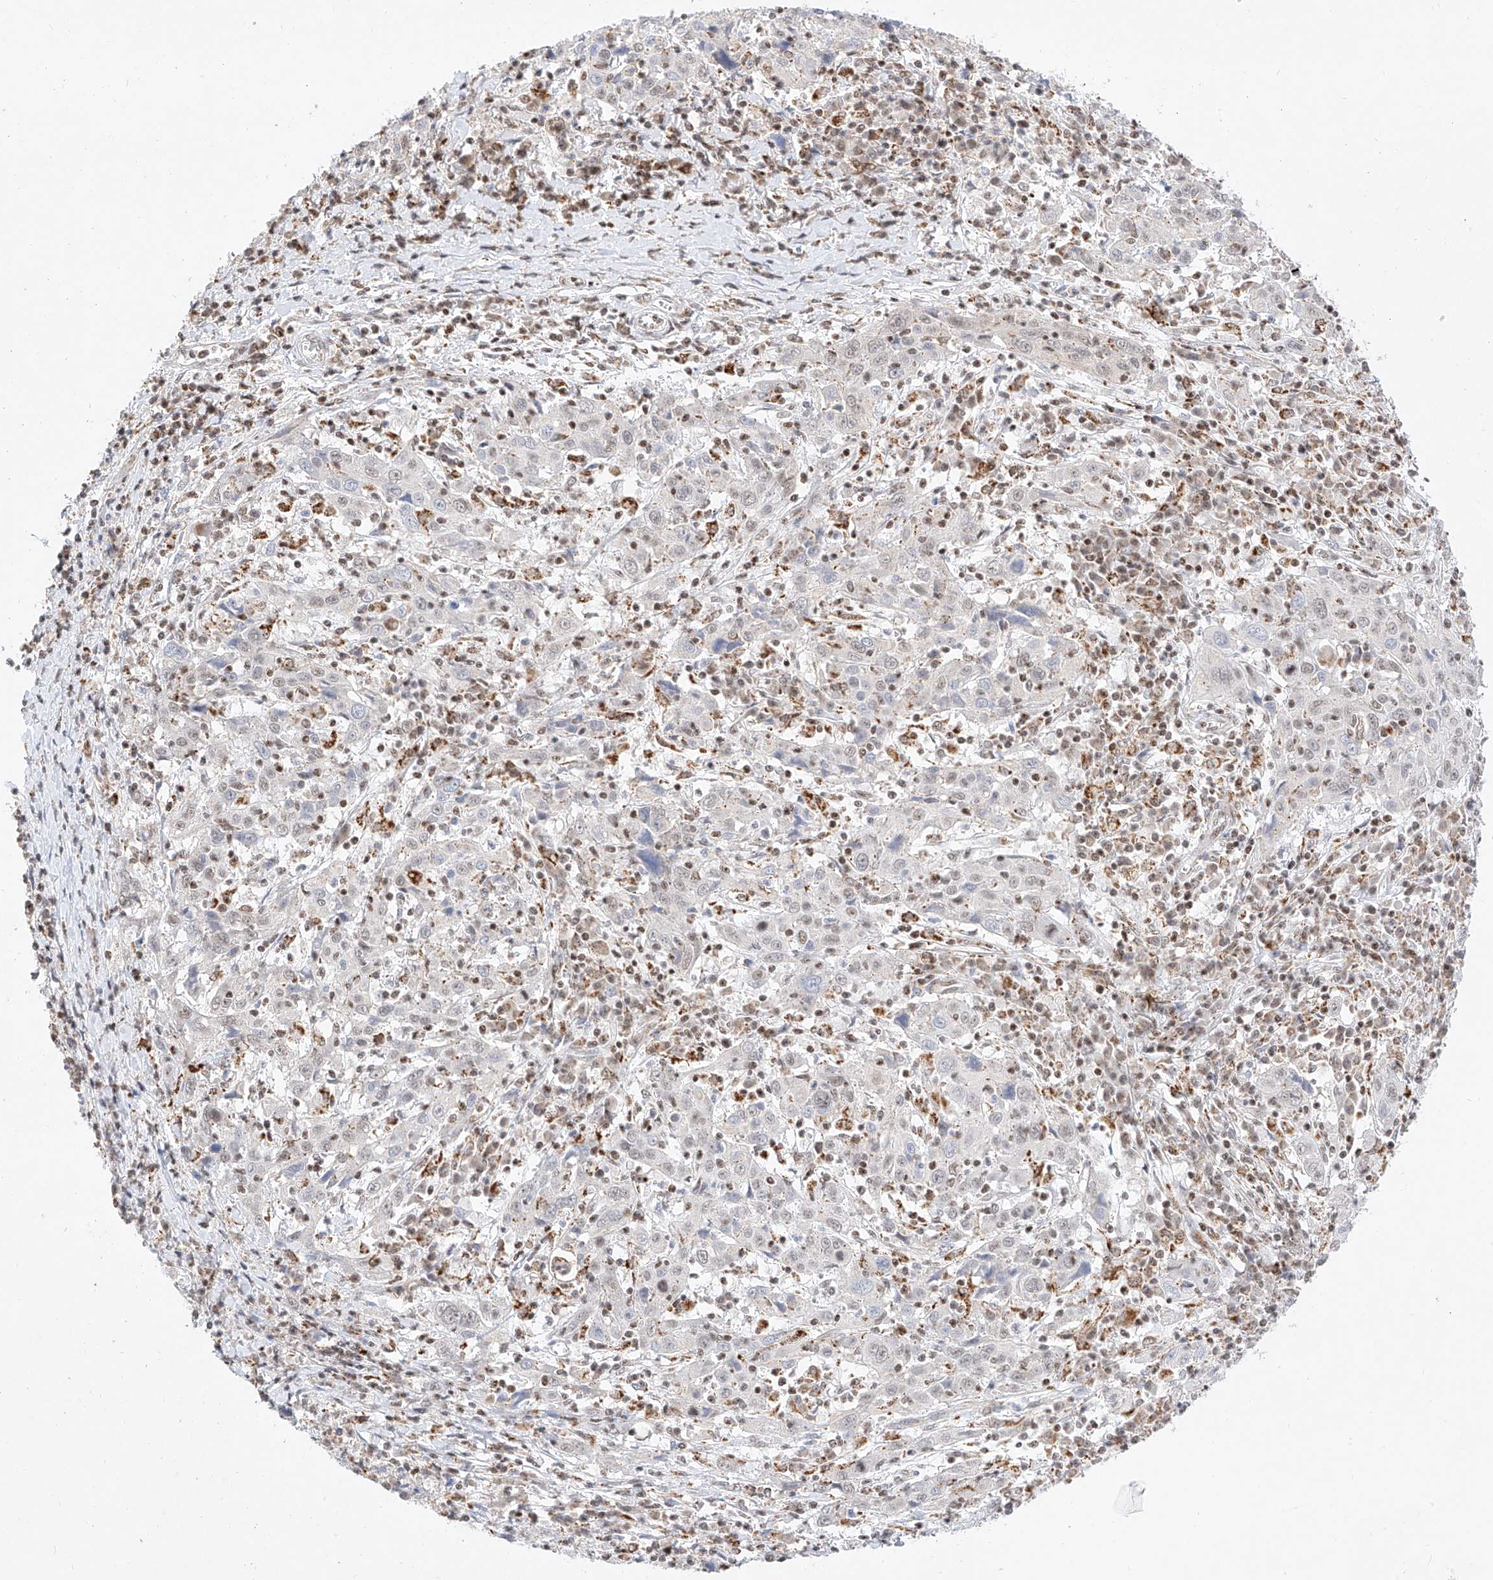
{"staining": {"intensity": "negative", "quantity": "none", "location": "none"}, "tissue": "cervical cancer", "cell_type": "Tumor cells", "image_type": "cancer", "snomed": [{"axis": "morphology", "description": "Squamous cell carcinoma, NOS"}, {"axis": "topography", "description": "Cervix"}], "caption": "The micrograph shows no staining of tumor cells in squamous cell carcinoma (cervical).", "gene": "NRF1", "patient": {"sex": "female", "age": 46}}